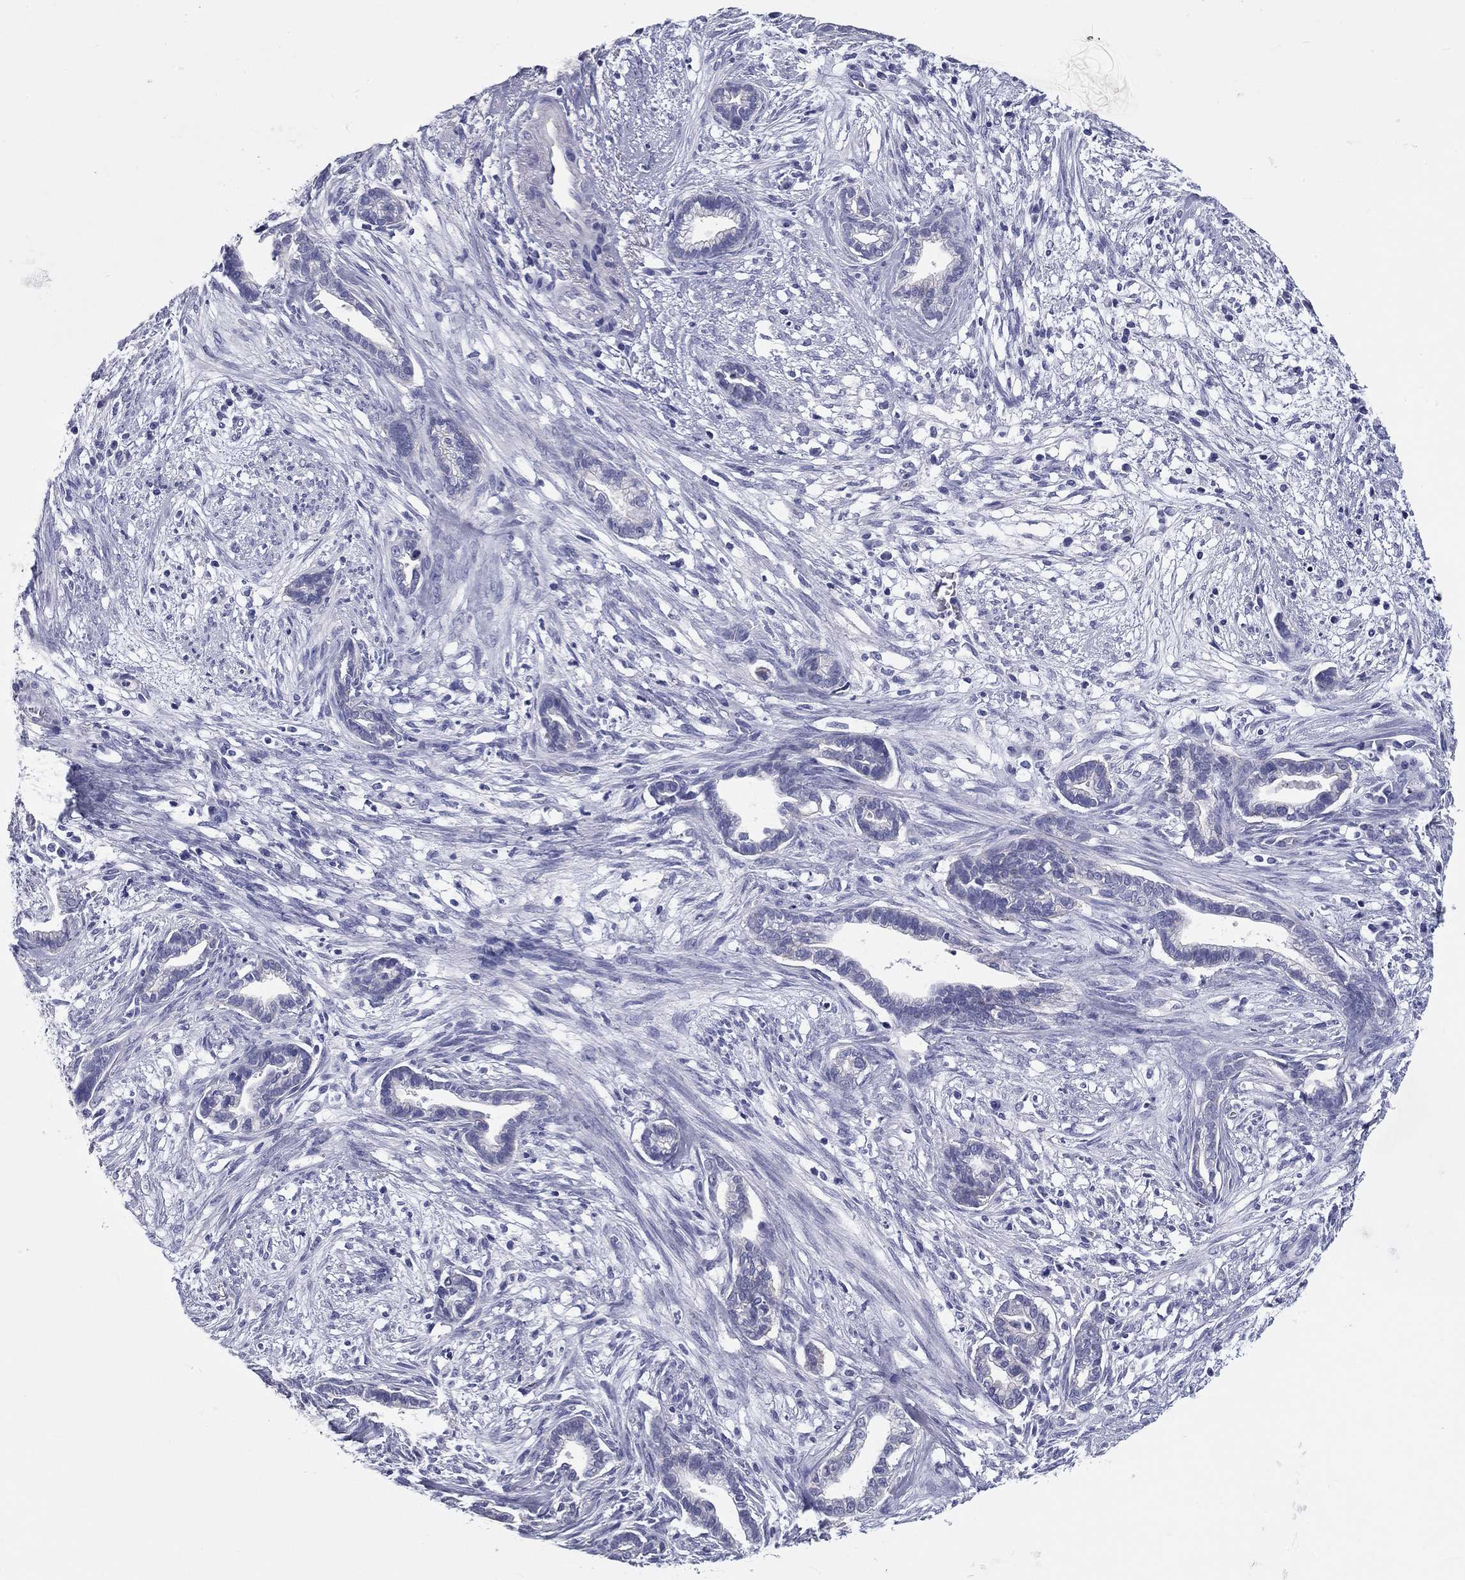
{"staining": {"intensity": "negative", "quantity": "none", "location": "none"}, "tissue": "cervical cancer", "cell_type": "Tumor cells", "image_type": "cancer", "snomed": [{"axis": "morphology", "description": "Adenocarcinoma, NOS"}, {"axis": "topography", "description": "Cervix"}], "caption": "Immunohistochemistry (IHC) micrograph of adenocarcinoma (cervical) stained for a protein (brown), which reveals no expression in tumor cells. Brightfield microscopy of immunohistochemistry (IHC) stained with DAB (brown) and hematoxylin (blue), captured at high magnification.", "gene": "DNALI1", "patient": {"sex": "female", "age": 62}}